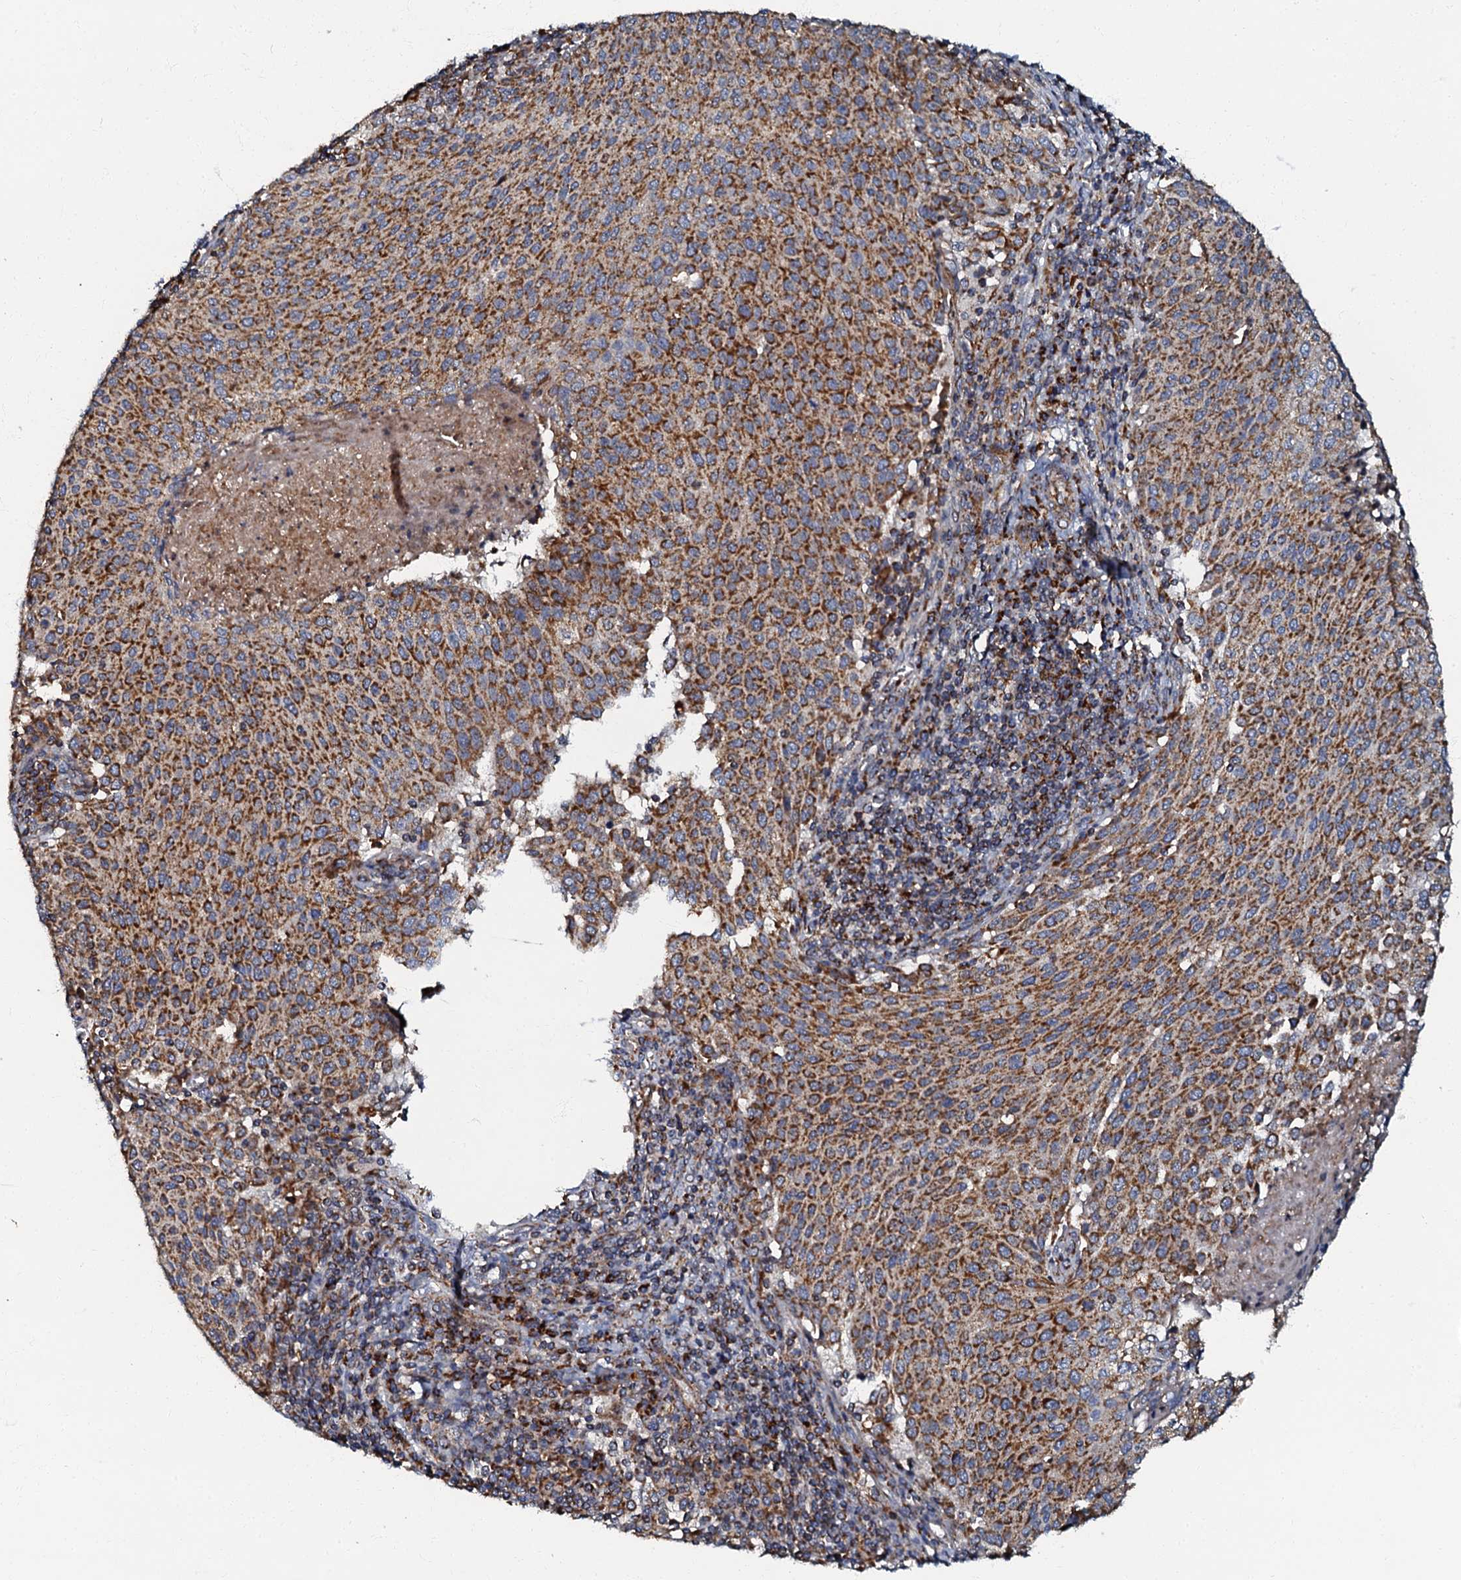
{"staining": {"intensity": "strong", "quantity": ">75%", "location": "cytoplasmic/membranous"}, "tissue": "cervical cancer", "cell_type": "Tumor cells", "image_type": "cancer", "snomed": [{"axis": "morphology", "description": "Squamous cell carcinoma, NOS"}, {"axis": "topography", "description": "Cervix"}], "caption": "A high-resolution image shows immunohistochemistry (IHC) staining of squamous cell carcinoma (cervical), which exhibits strong cytoplasmic/membranous expression in about >75% of tumor cells.", "gene": "NDUFA12", "patient": {"sex": "female", "age": 46}}